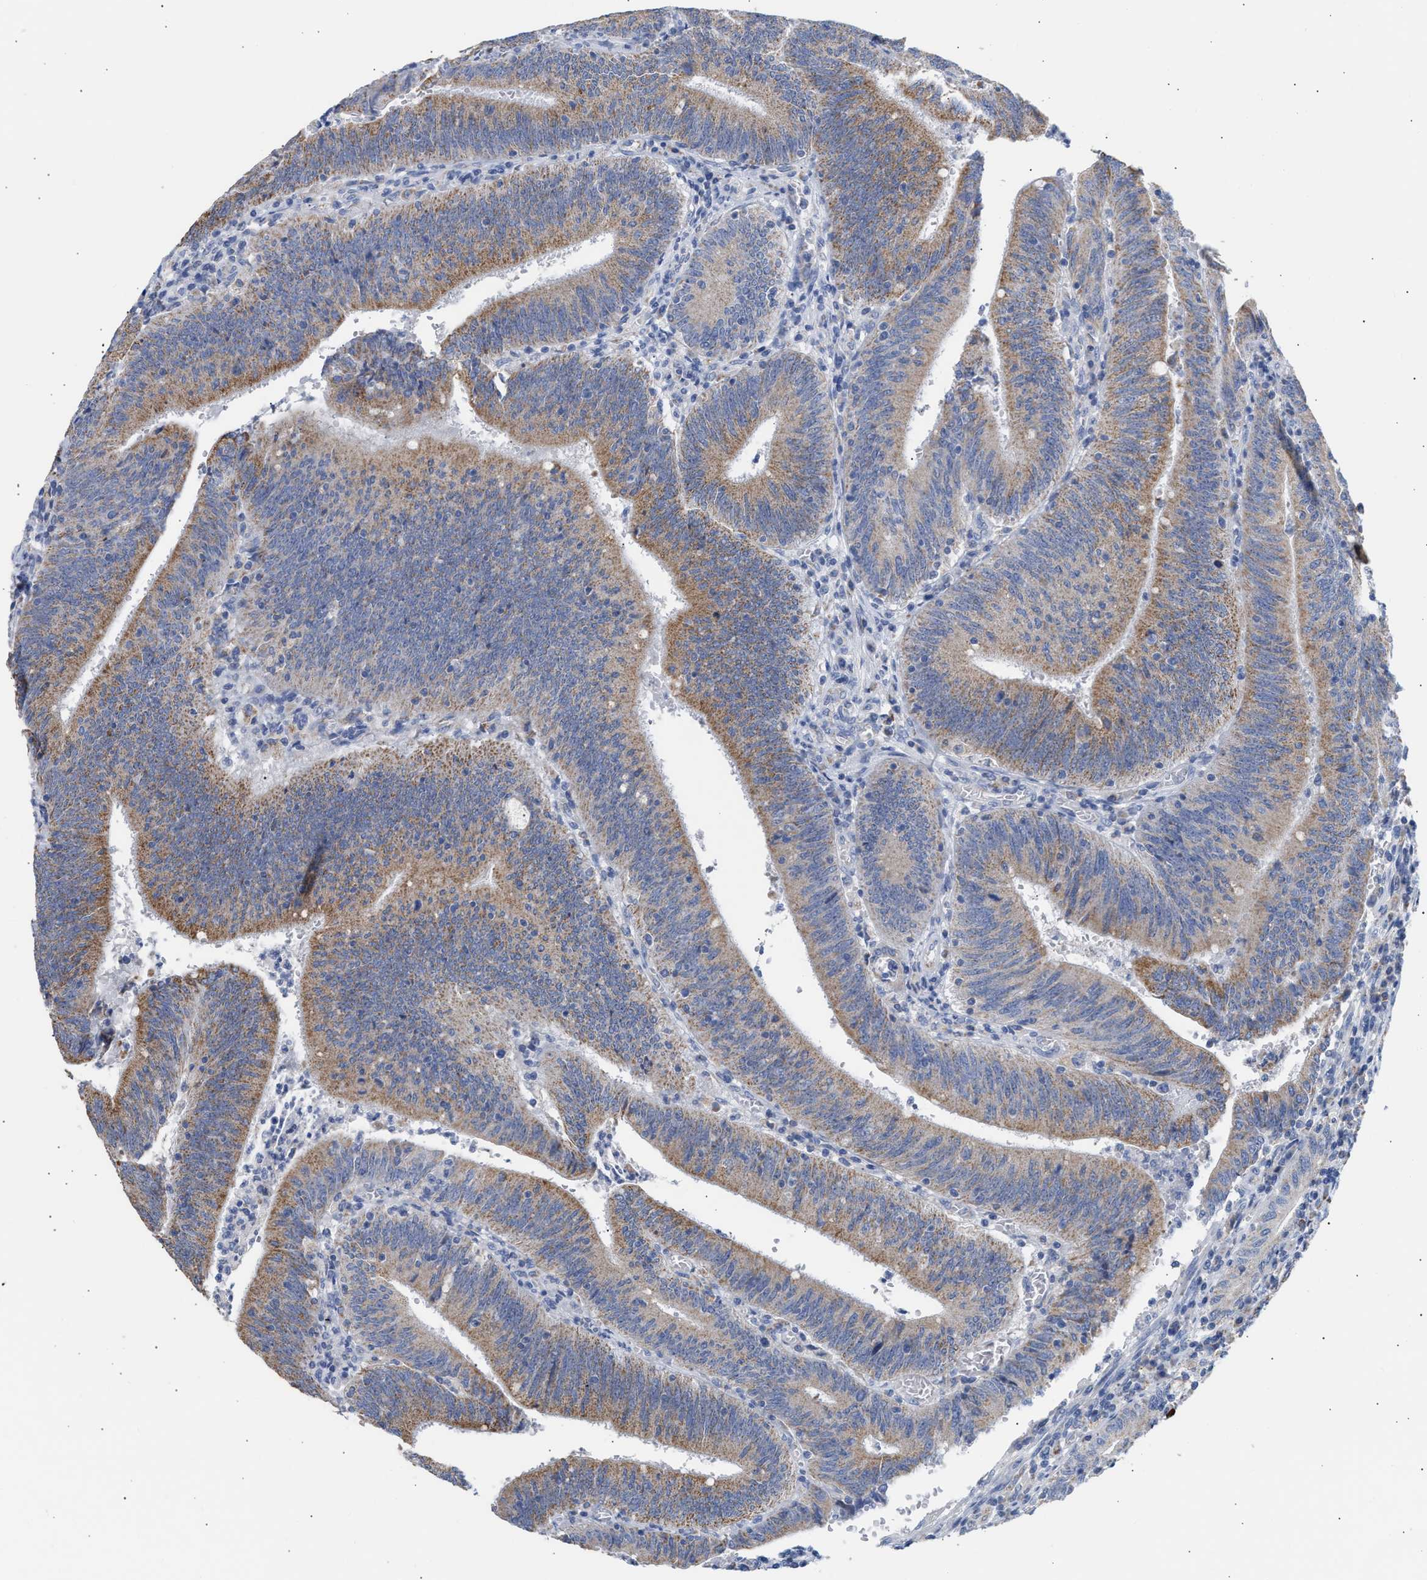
{"staining": {"intensity": "moderate", "quantity": ">75%", "location": "cytoplasmic/membranous"}, "tissue": "colorectal cancer", "cell_type": "Tumor cells", "image_type": "cancer", "snomed": [{"axis": "morphology", "description": "Normal tissue, NOS"}, {"axis": "morphology", "description": "Adenocarcinoma, NOS"}, {"axis": "topography", "description": "Rectum"}], "caption": "Brown immunohistochemical staining in colorectal cancer (adenocarcinoma) displays moderate cytoplasmic/membranous staining in approximately >75% of tumor cells. Using DAB (brown) and hematoxylin (blue) stains, captured at high magnification using brightfield microscopy.", "gene": "ACOT13", "patient": {"sex": "female", "age": 66}}